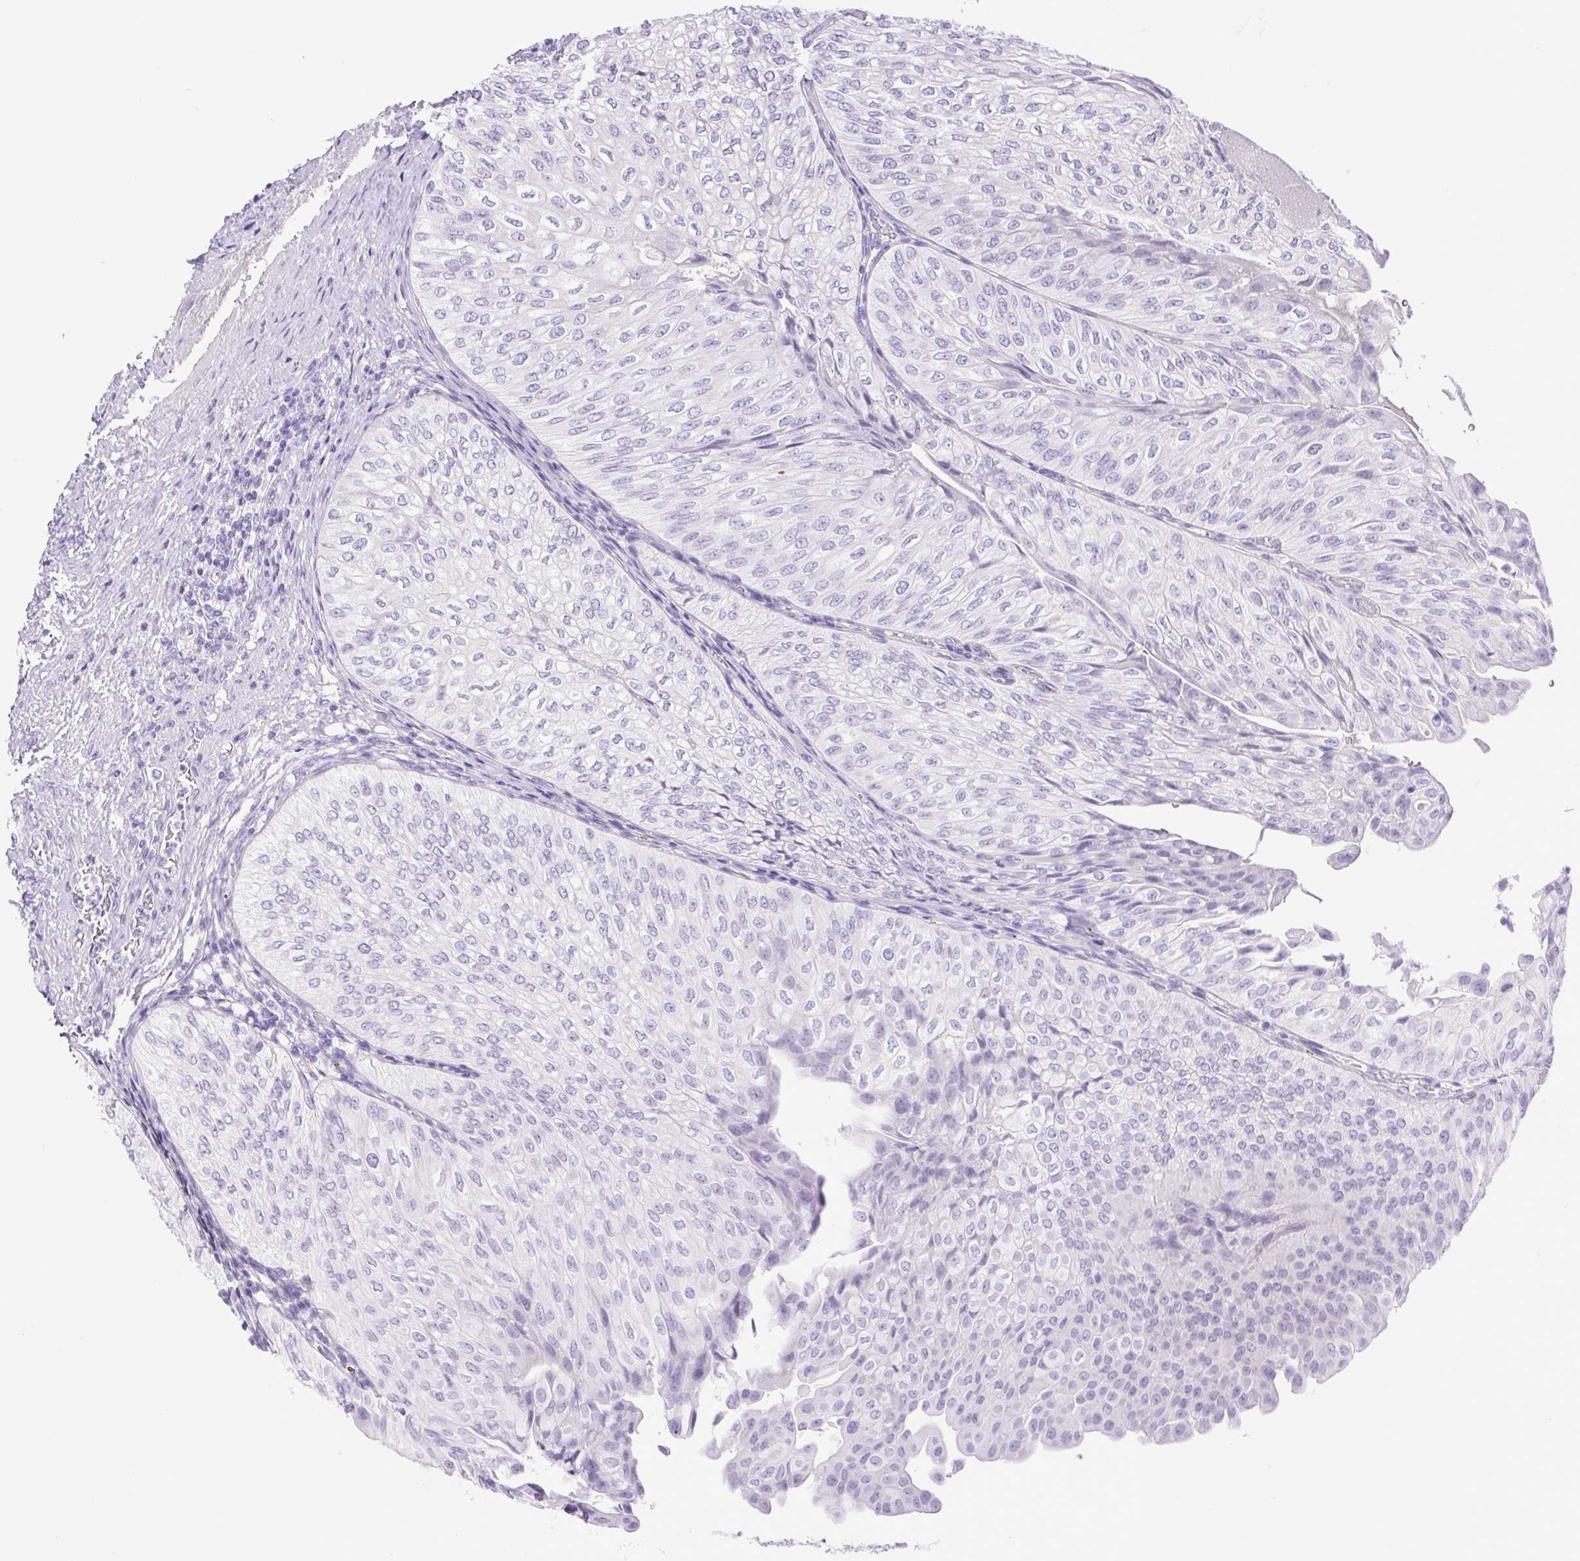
{"staining": {"intensity": "negative", "quantity": "none", "location": "none"}, "tissue": "urothelial cancer", "cell_type": "Tumor cells", "image_type": "cancer", "snomed": [{"axis": "morphology", "description": "Urothelial carcinoma, NOS"}, {"axis": "topography", "description": "Urinary bladder"}], "caption": "The IHC image has no significant expression in tumor cells of urothelial cancer tissue.", "gene": "CDSN", "patient": {"sex": "male", "age": 62}}